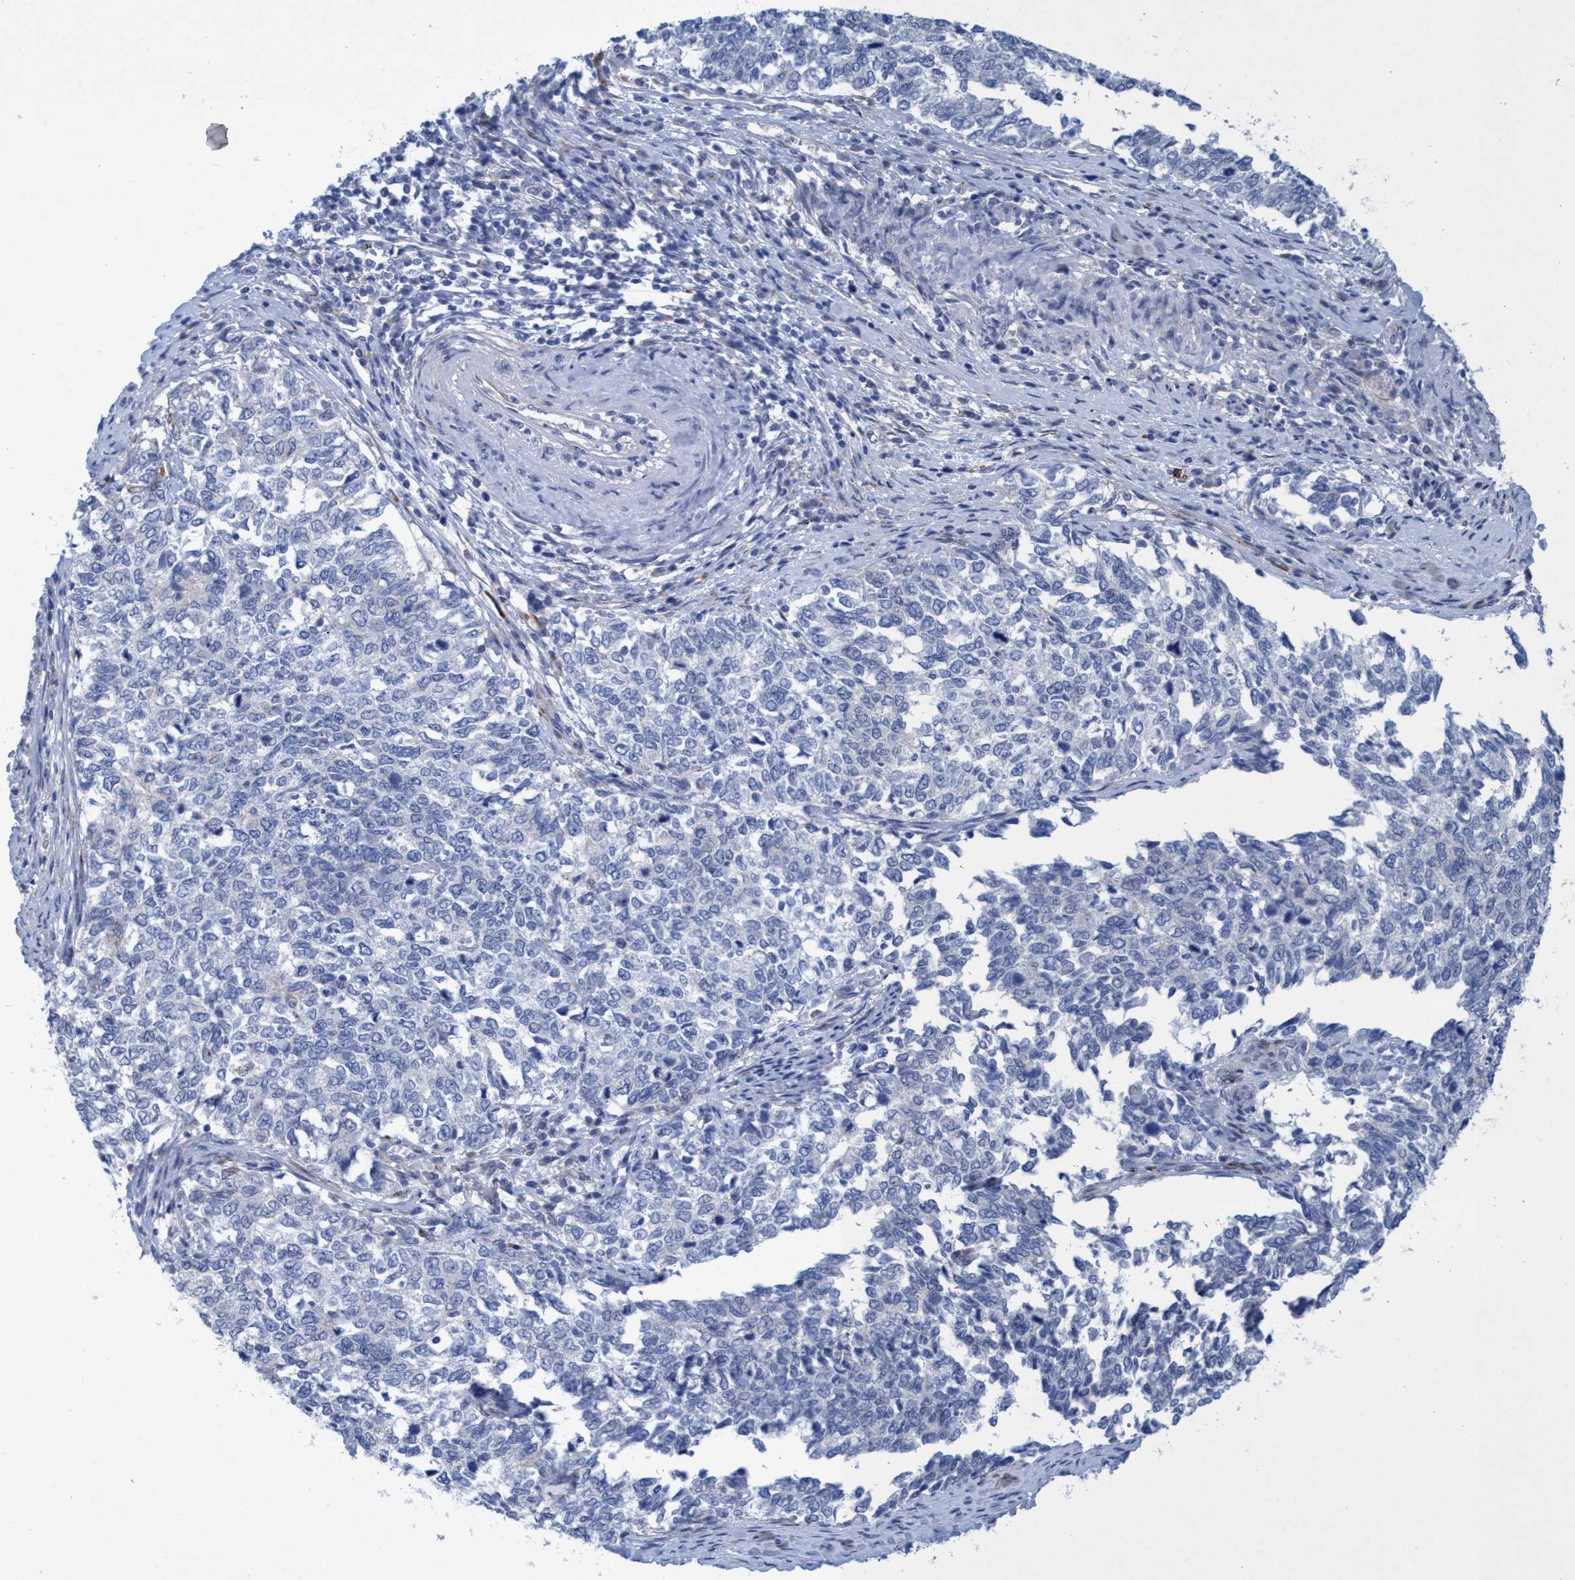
{"staining": {"intensity": "negative", "quantity": "none", "location": "none"}, "tissue": "cervical cancer", "cell_type": "Tumor cells", "image_type": "cancer", "snomed": [{"axis": "morphology", "description": "Squamous cell carcinoma, NOS"}, {"axis": "topography", "description": "Cervix"}], "caption": "Histopathology image shows no significant protein staining in tumor cells of cervical cancer. Nuclei are stained in blue.", "gene": "SLC43A2", "patient": {"sex": "female", "age": 63}}